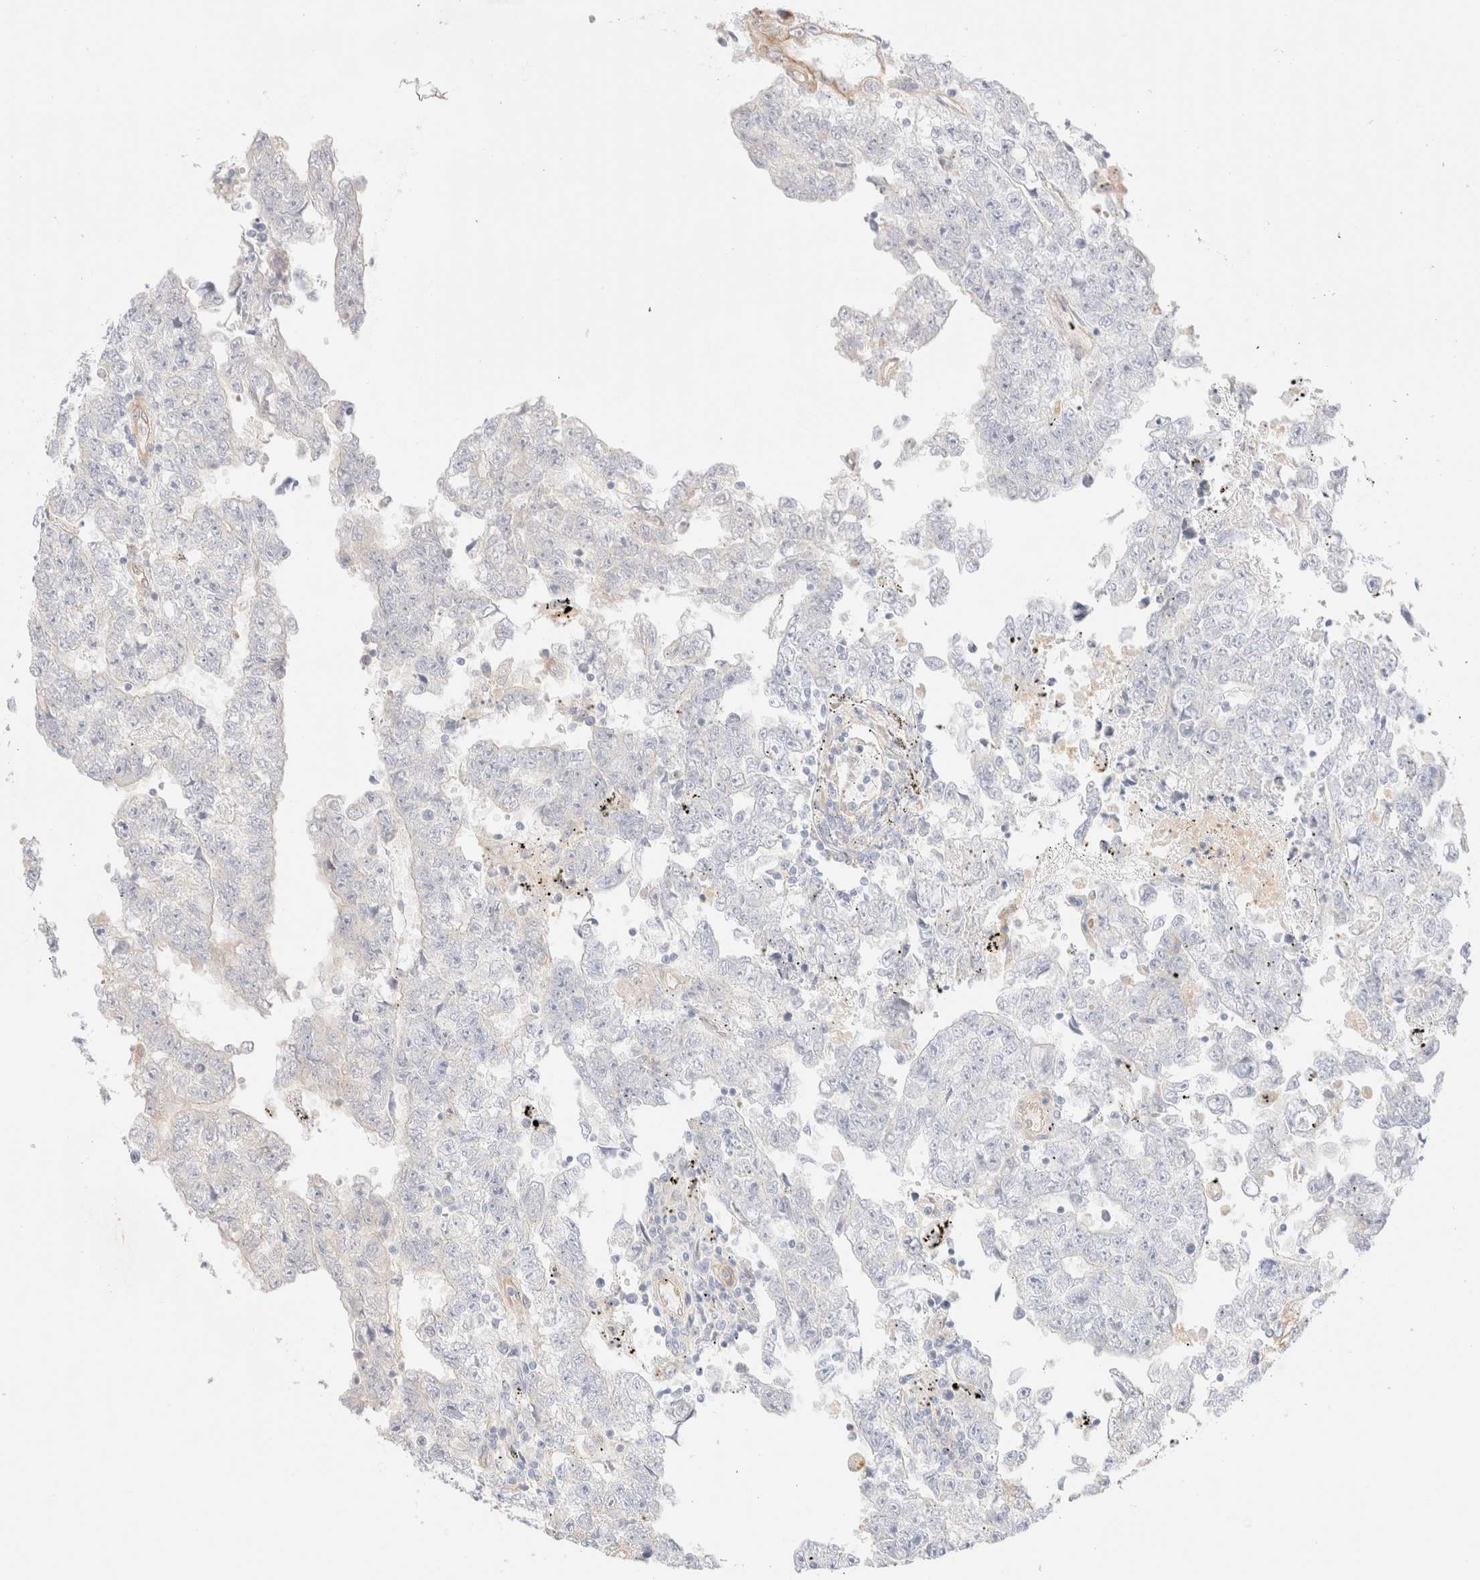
{"staining": {"intensity": "negative", "quantity": "none", "location": "none"}, "tissue": "testis cancer", "cell_type": "Tumor cells", "image_type": "cancer", "snomed": [{"axis": "morphology", "description": "Carcinoma, Embryonal, NOS"}, {"axis": "topography", "description": "Testis"}], "caption": "Testis cancer was stained to show a protein in brown. There is no significant staining in tumor cells.", "gene": "NIBAN2", "patient": {"sex": "male", "age": 25}}